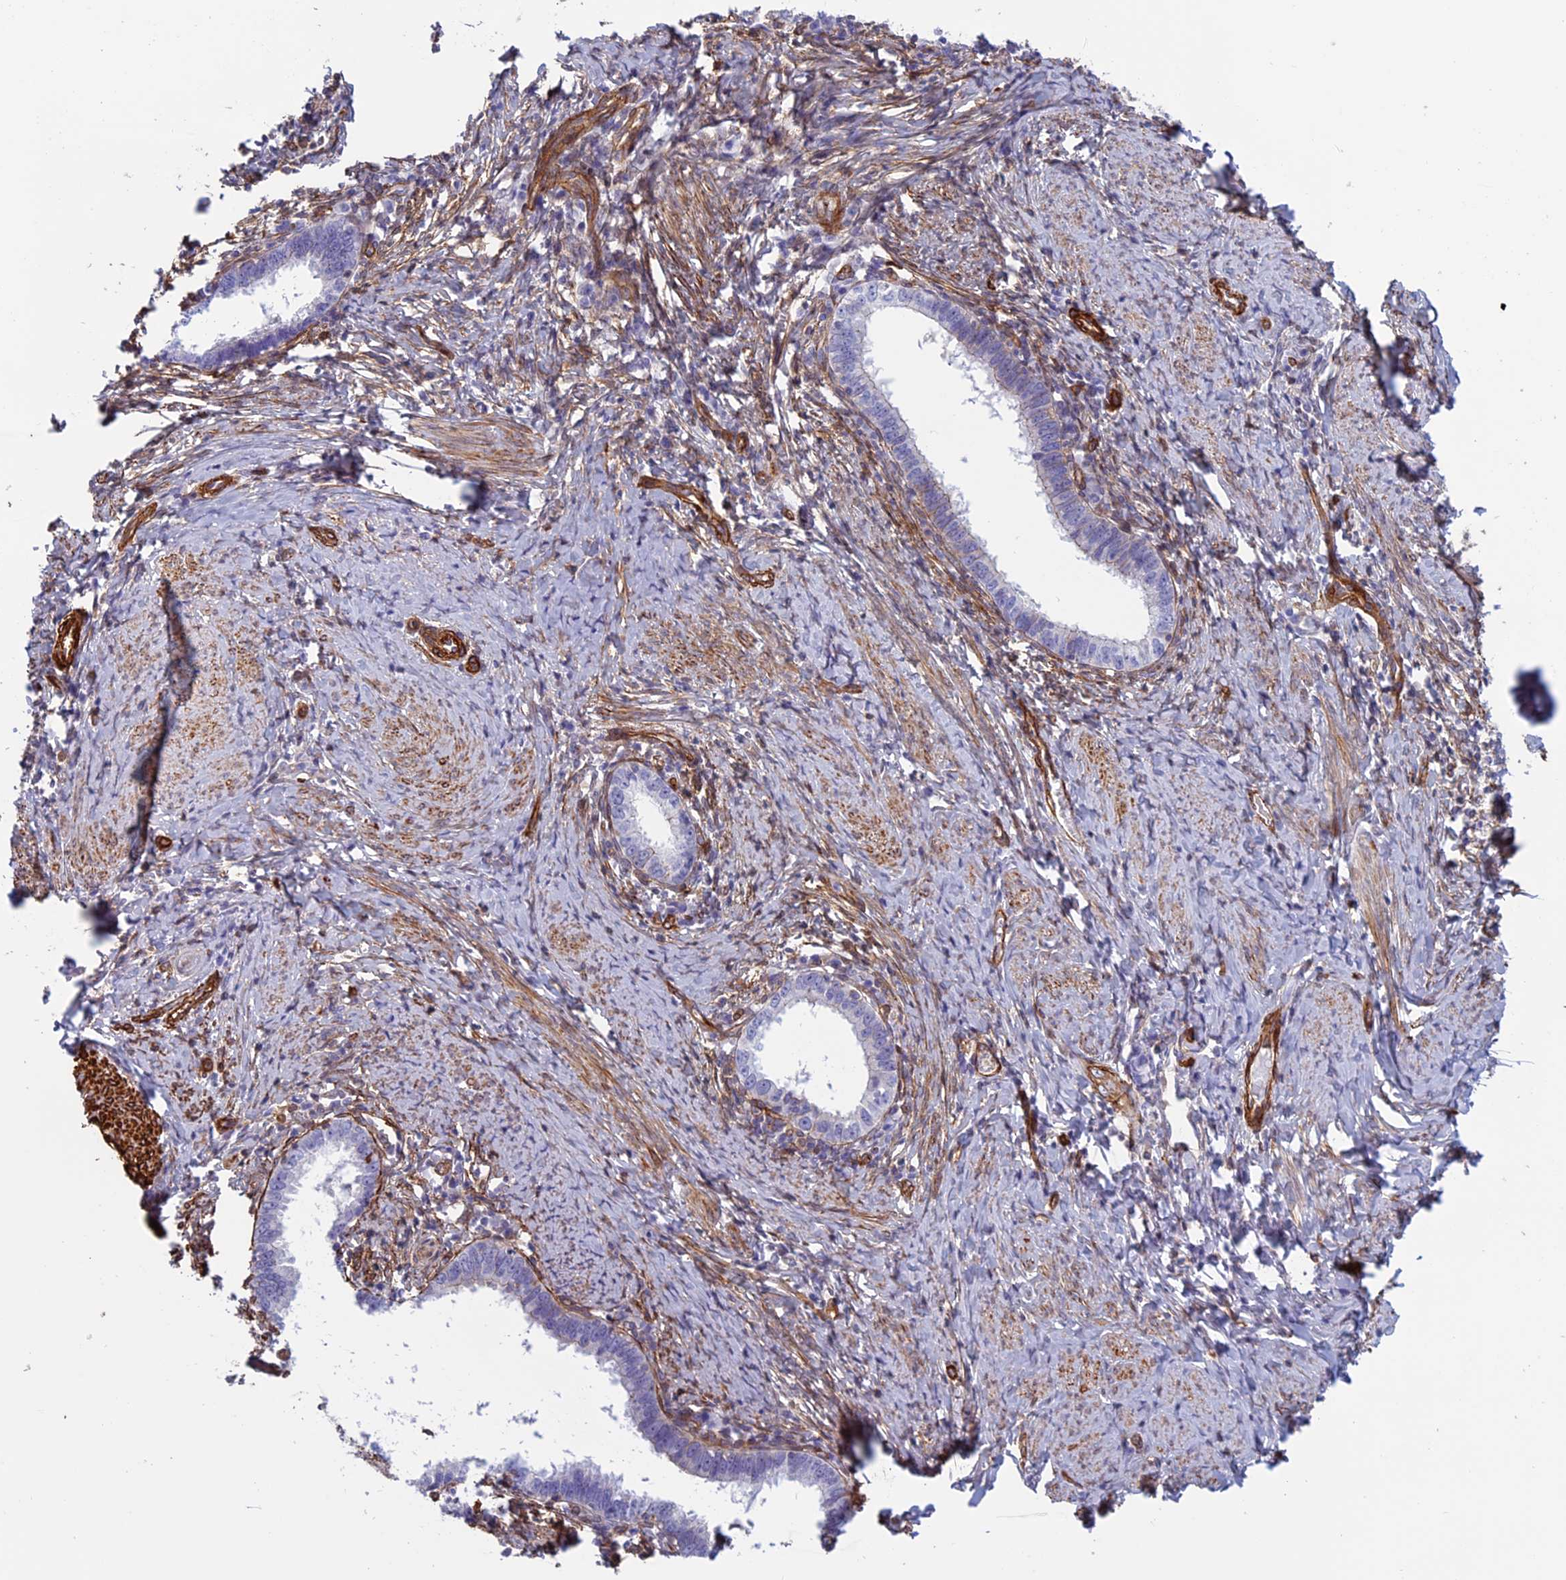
{"staining": {"intensity": "negative", "quantity": "none", "location": "none"}, "tissue": "cervical cancer", "cell_type": "Tumor cells", "image_type": "cancer", "snomed": [{"axis": "morphology", "description": "Adenocarcinoma, NOS"}, {"axis": "topography", "description": "Cervix"}], "caption": "DAB immunohistochemical staining of human cervical adenocarcinoma reveals no significant expression in tumor cells.", "gene": "ANGPTL2", "patient": {"sex": "female", "age": 36}}